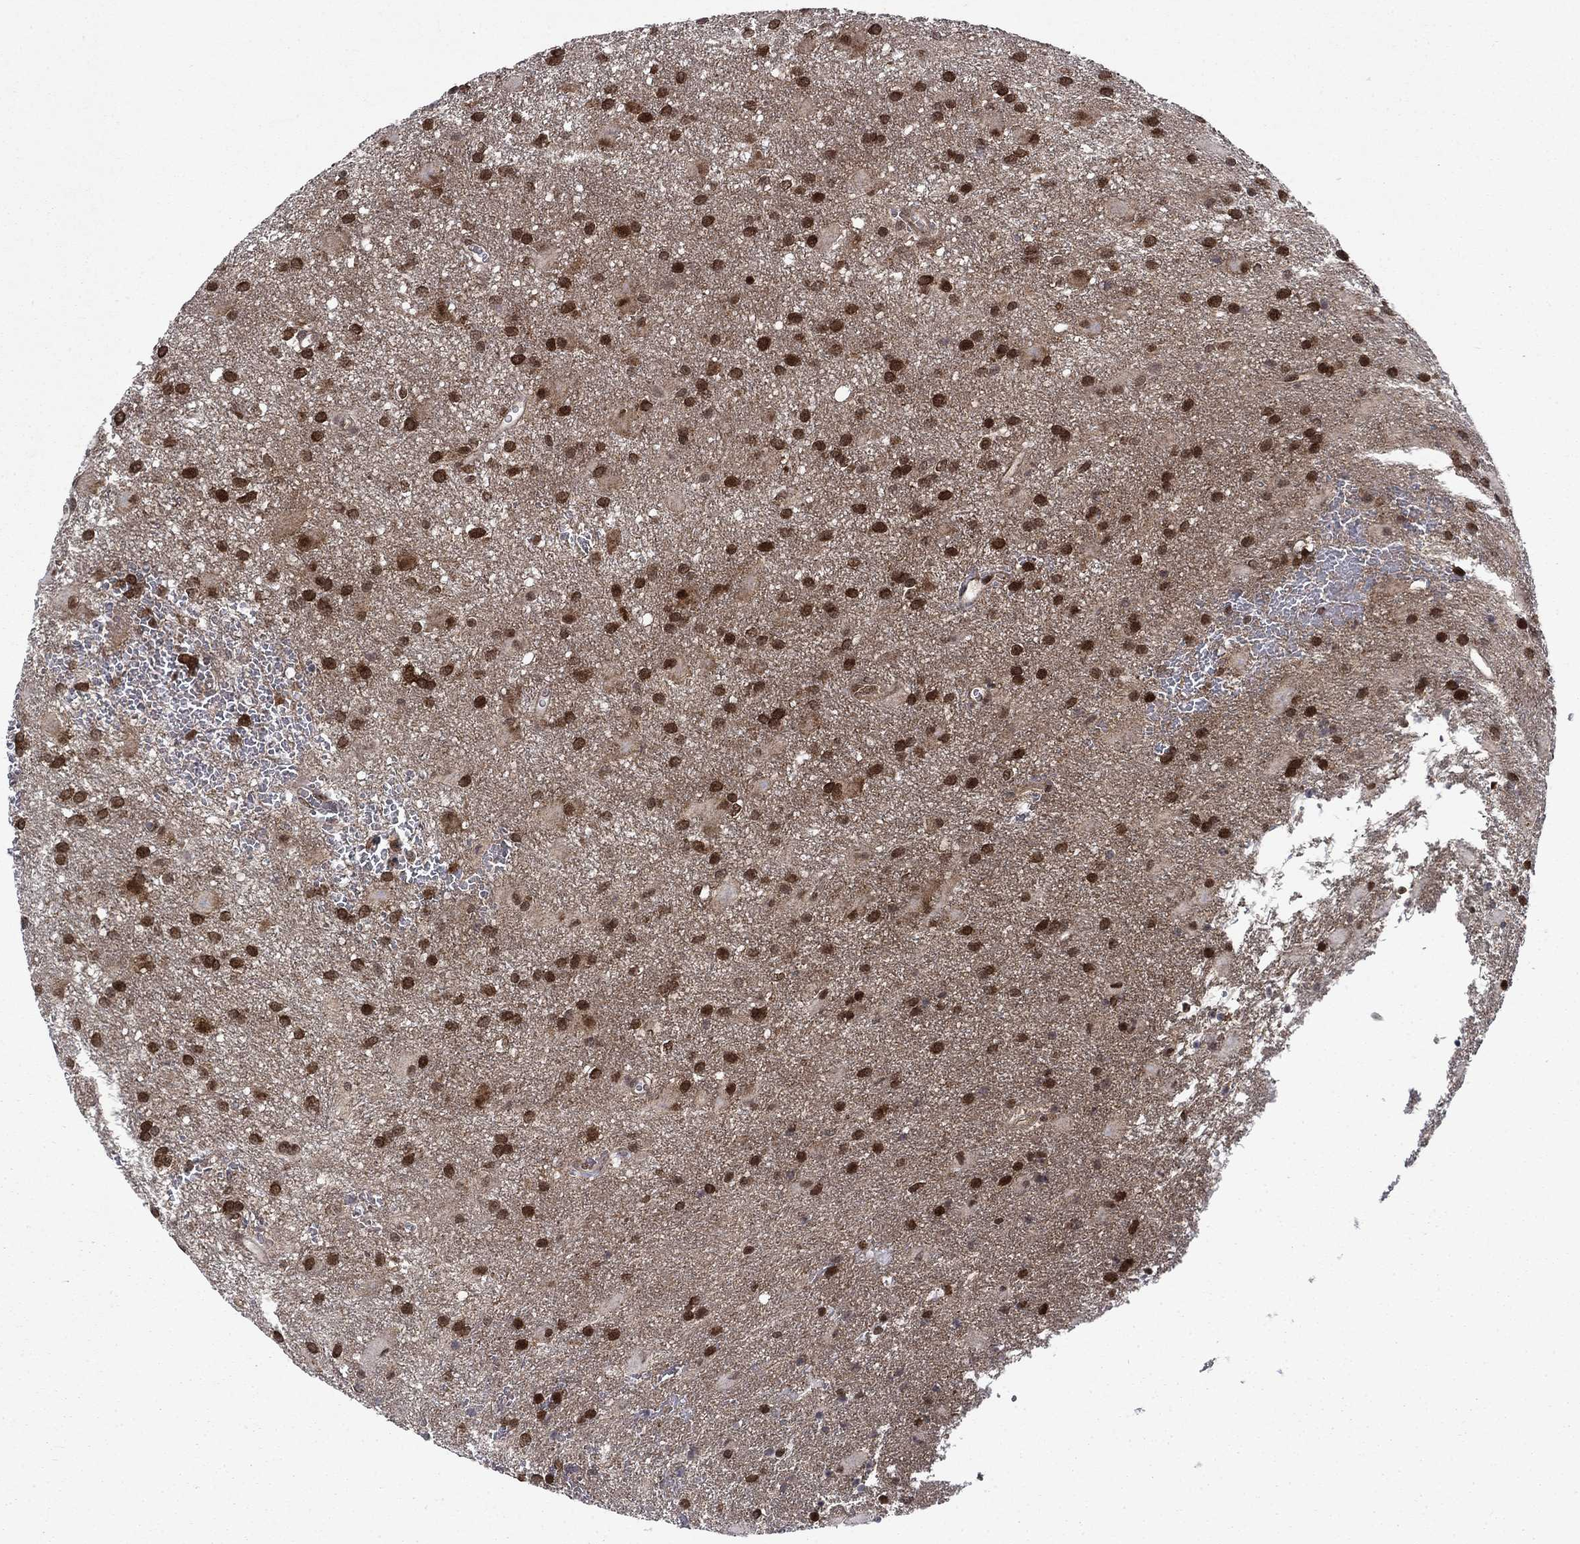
{"staining": {"intensity": "strong", "quantity": ">75%", "location": "nuclear"}, "tissue": "glioma", "cell_type": "Tumor cells", "image_type": "cancer", "snomed": [{"axis": "morphology", "description": "Glioma, malignant, Low grade"}, {"axis": "topography", "description": "Brain"}], "caption": "IHC of human low-grade glioma (malignant) exhibits high levels of strong nuclear expression in about >75% of tumor cells. The protein is shown in brown color, while the nuclei are stained blue.", "gene": "DNAJA1", "patient": {"sex": "male", "age": 58}}